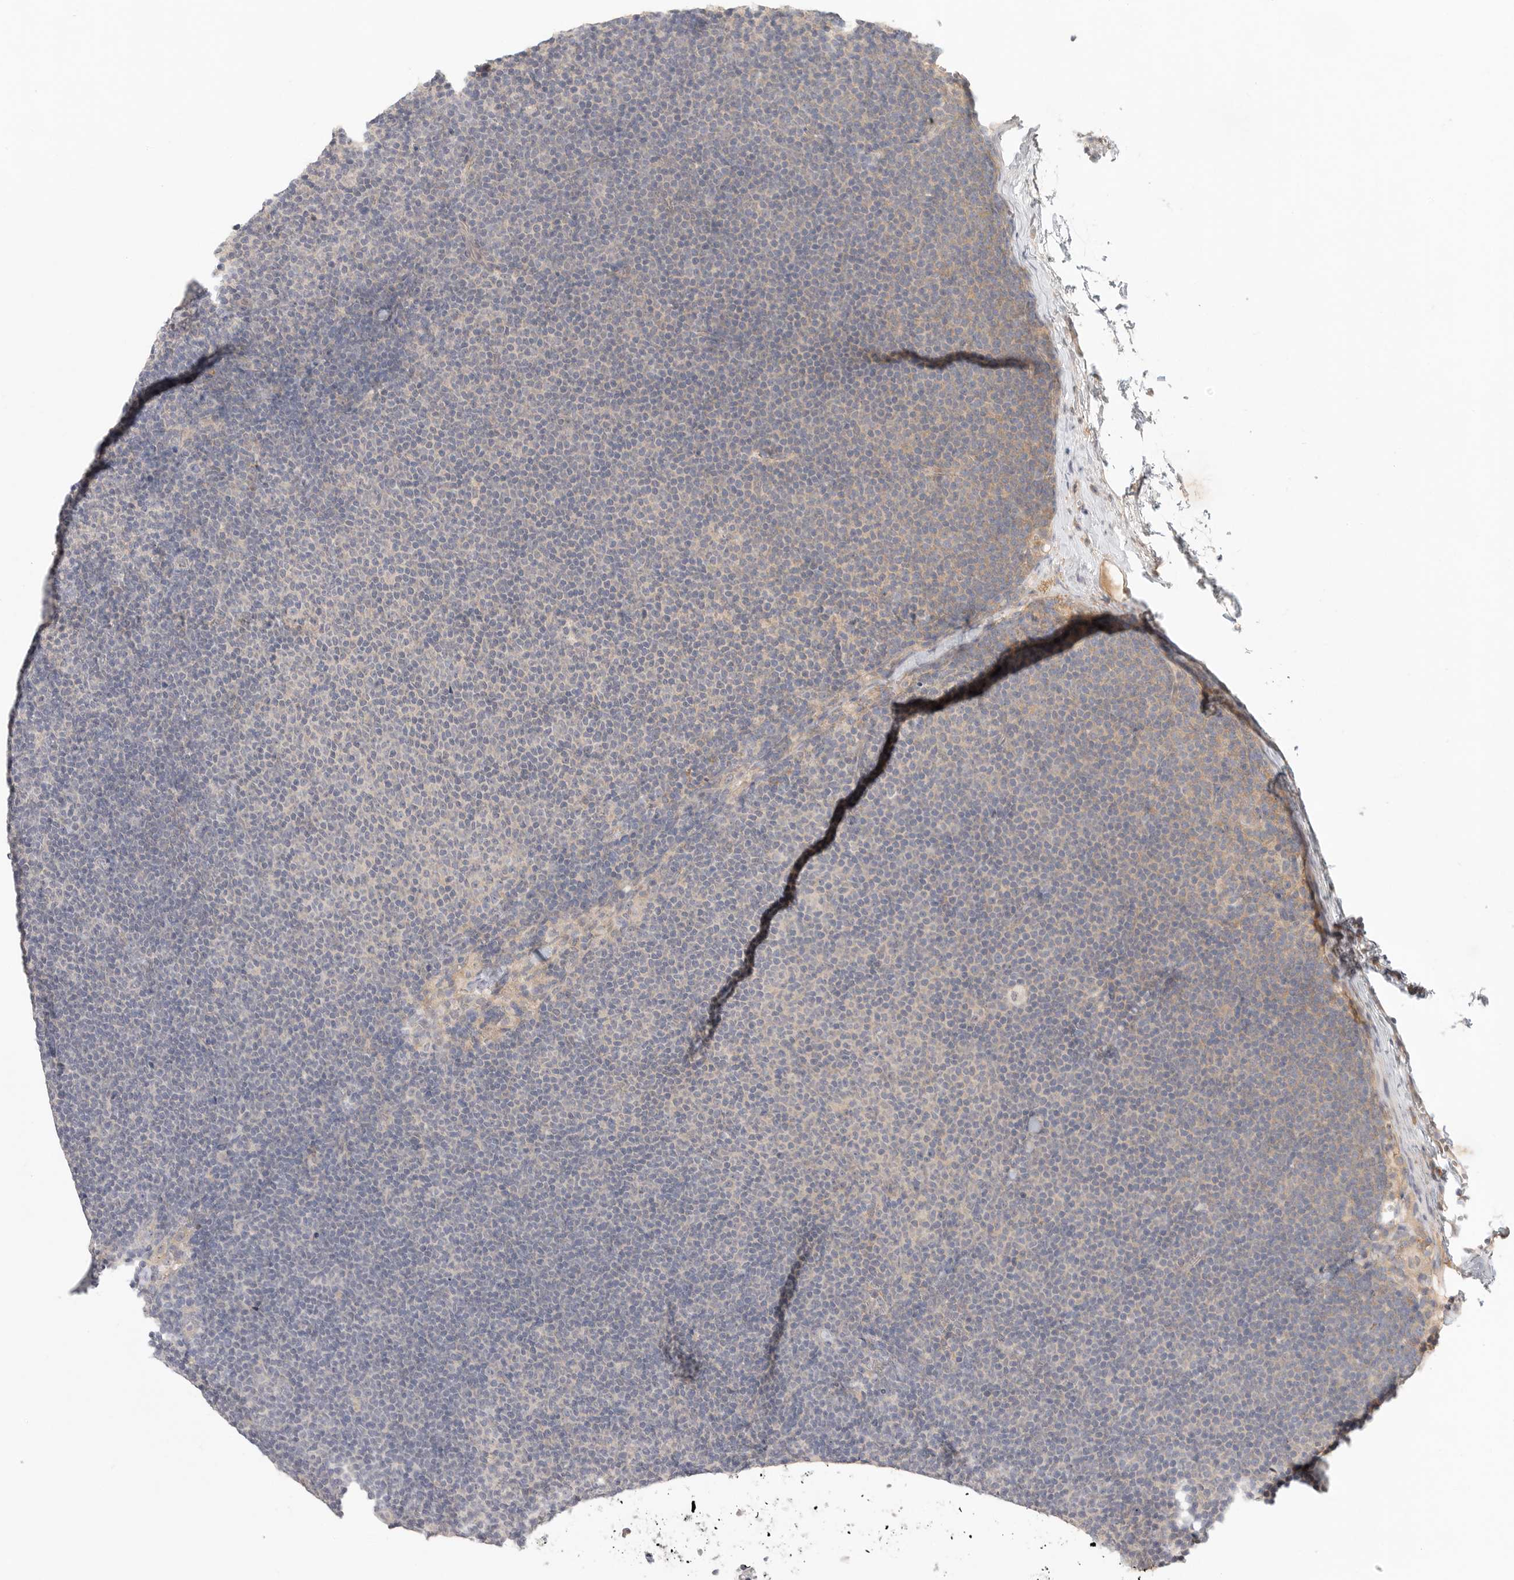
{"staining": {"intensity": "weak", "quantity": "<25%", "location": "cytoplasmic/membranous"}, "tissue": "lymphoma", "cell_type": "Tumor cells", "image_type": "cancer", "snomed": [{"axis": "morphology", "description": "Malignant lymphoma, non-Hodgkin's type, Low grade"}, {"axis": "topography", "description": "Lymph node"}], "caption": "An immunohistochemistry (IHC) image of low-grade malignant lymphoma, non-Hodgkin's type is shown. There is no staining in tumor cells of low-grade malignant lymphoma, non-Hodgkin's type.", "gene": "HDAC6", "patient": {"sex": "female", "age": 53}}